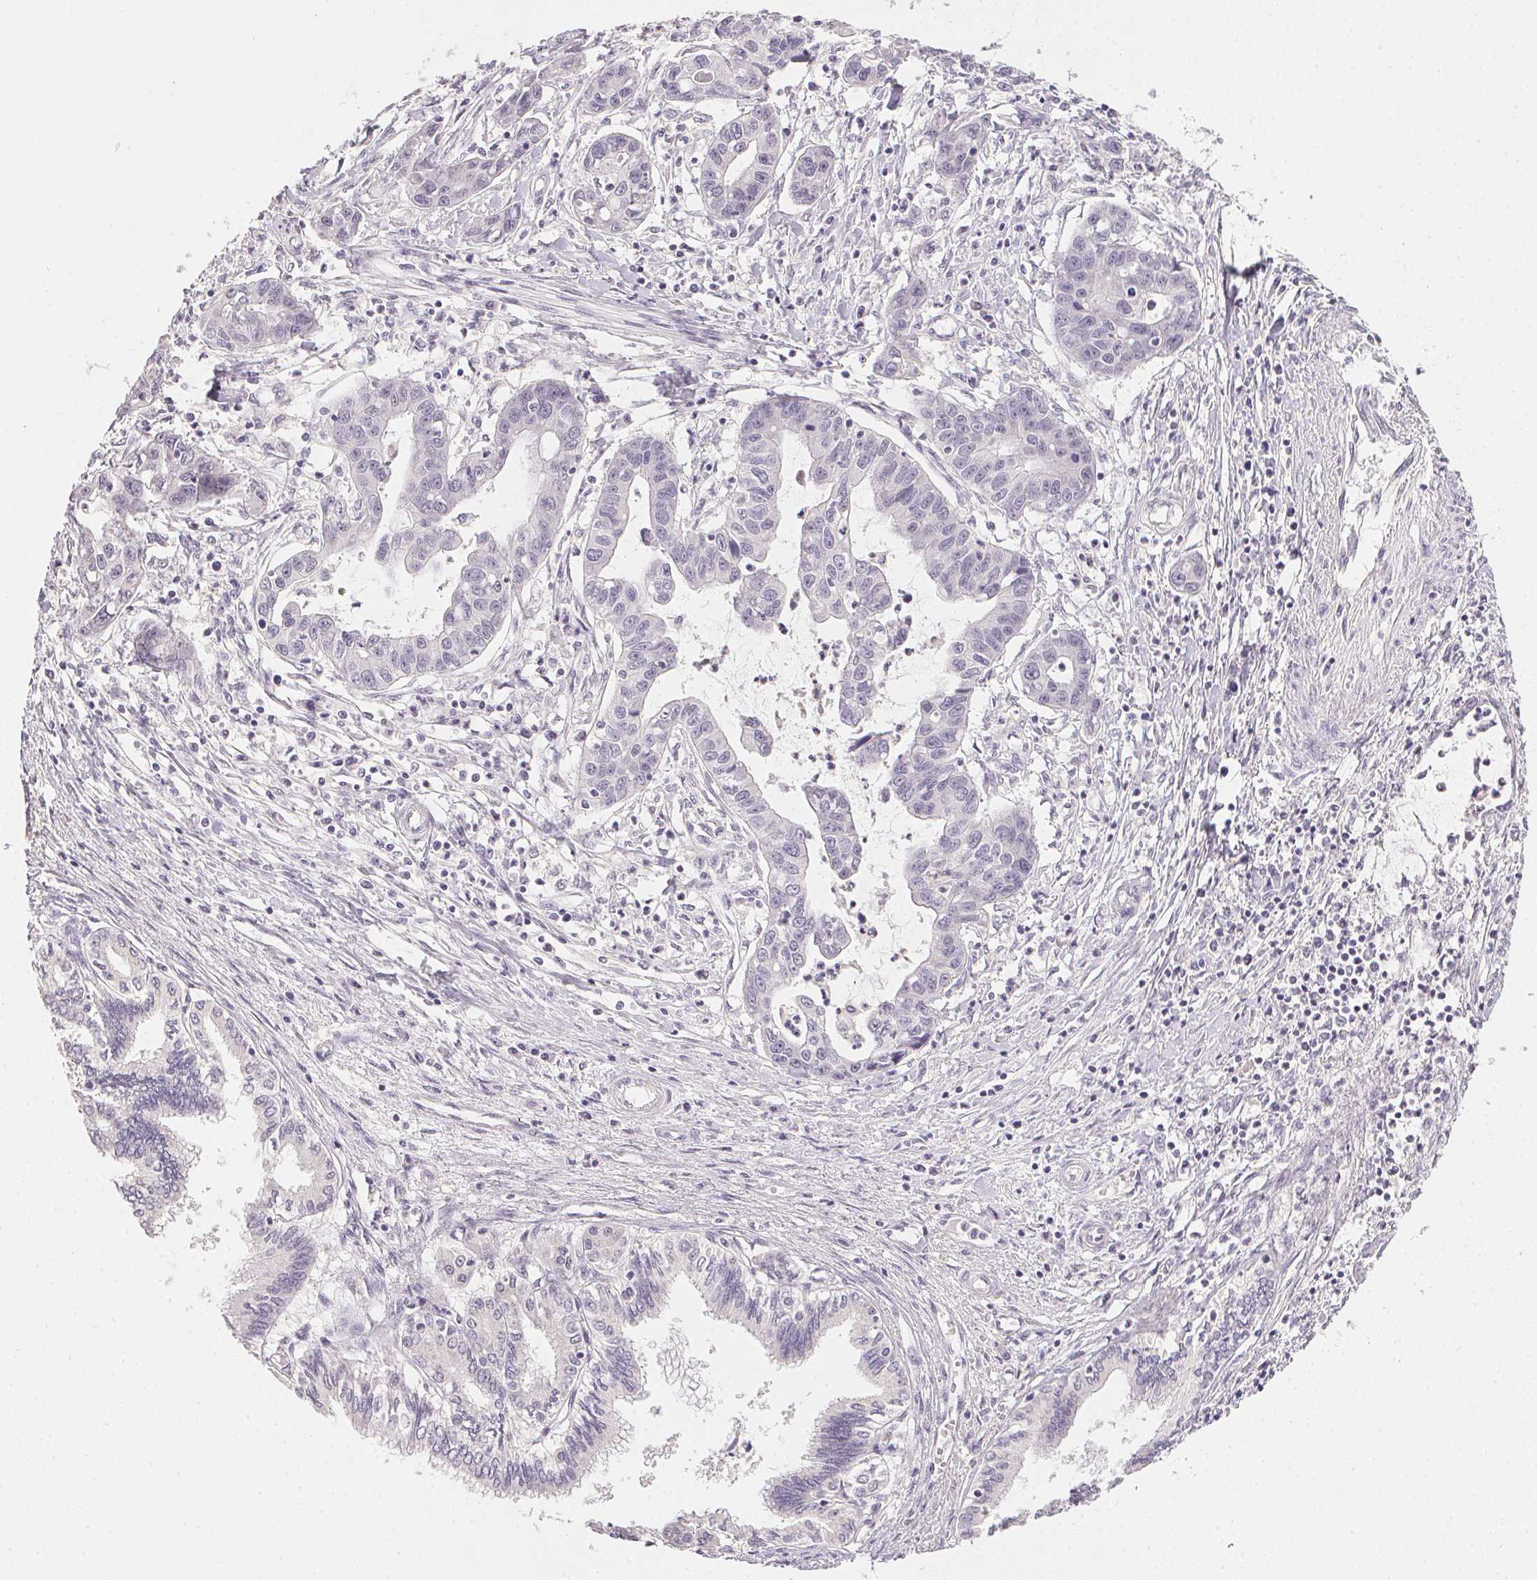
{"staining": {"intensity": "negative", "quantity": "none", "location": "none"}, "tissue": "liver cancer", "cell_type": "Tumor cells", "image_type": "cancer", "snomed": [{"axis": "morphology", "description": "Cholangiocarcinoma"}, {"axis": "topography", "description": "Liver"}], "caption": "Photomicrograph shows no significant protein staining in tumor cells of liver cholangiocarcinoma.", "gene": "PPY", "patient": {"sex": "male", "age": 58}}